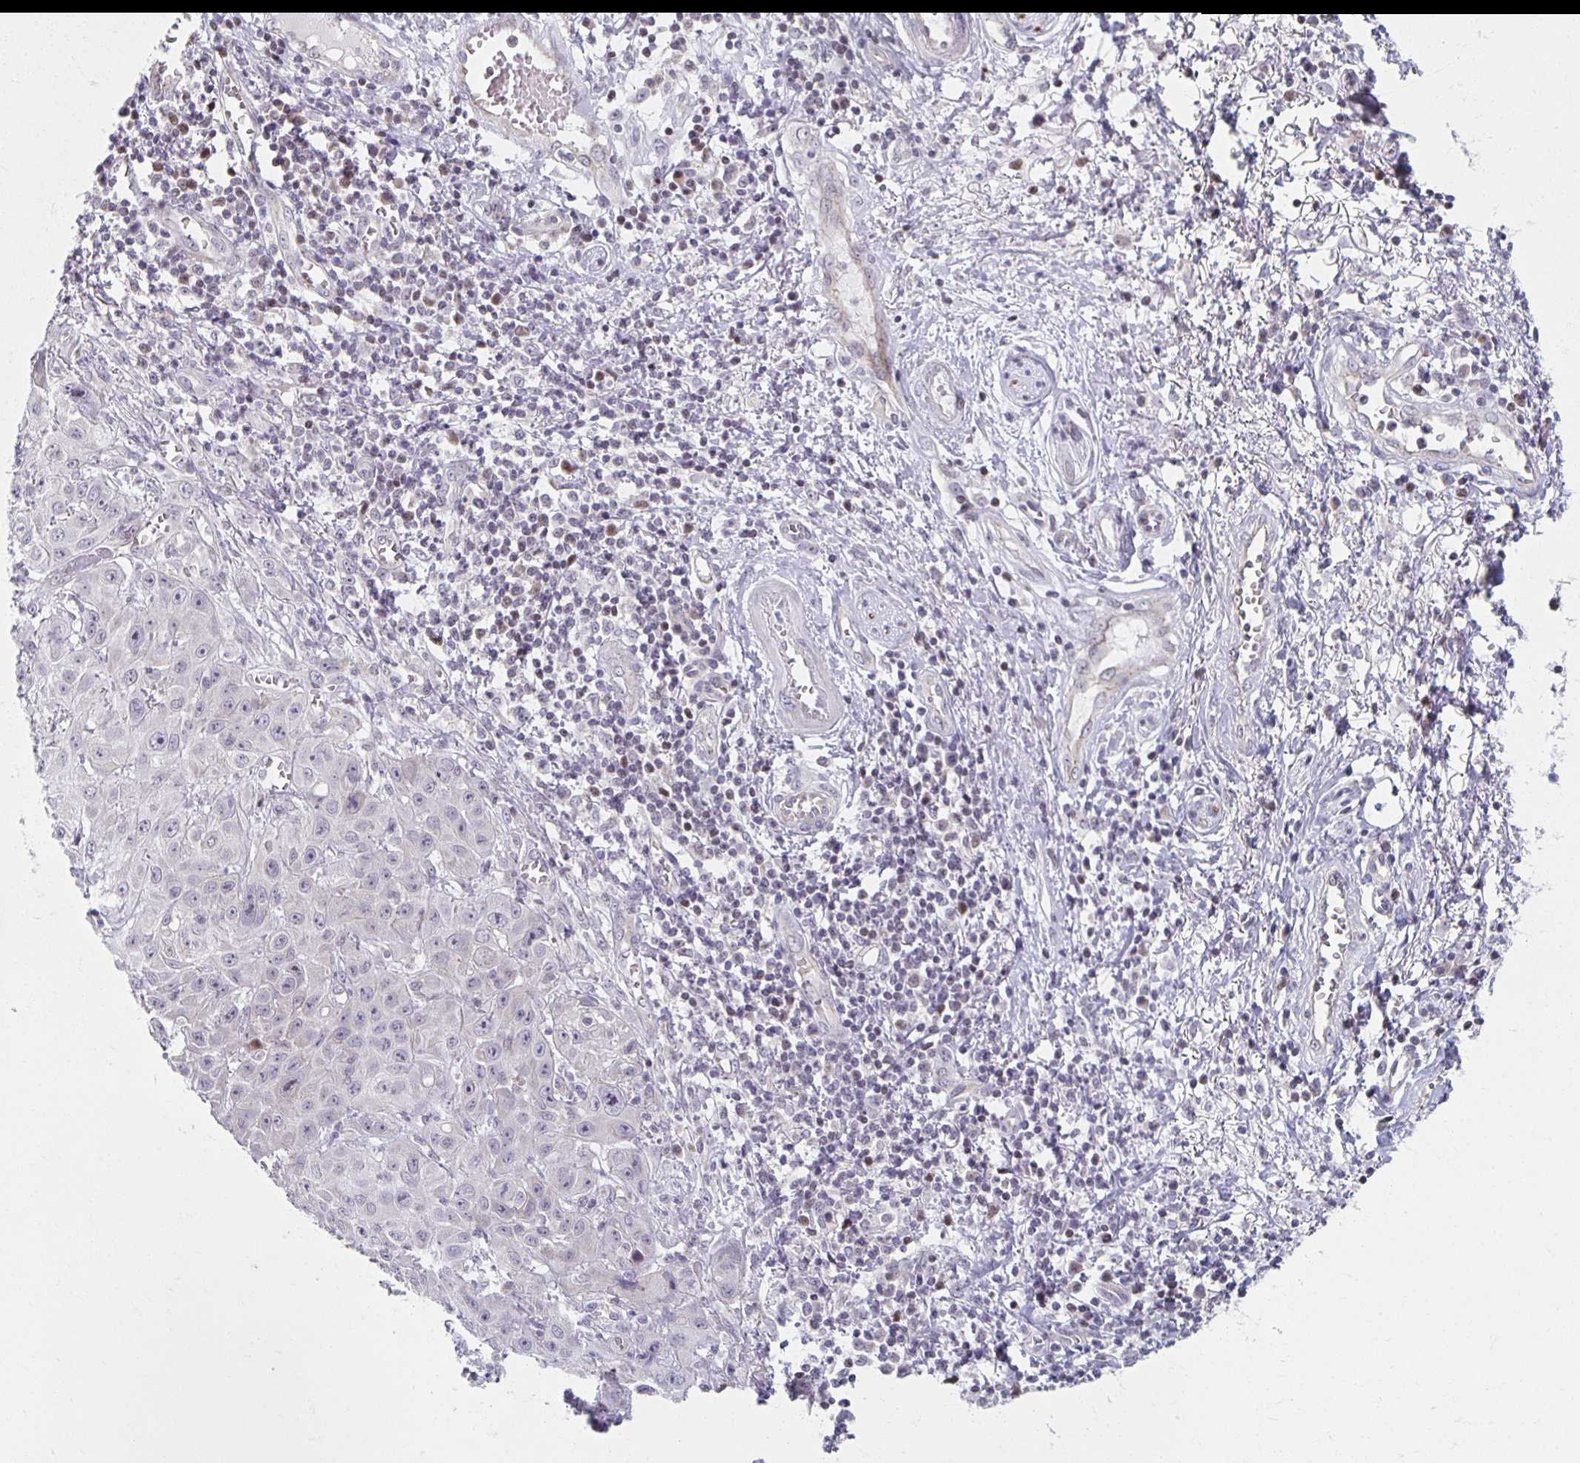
{"staining": {"intensity": "negative", "quantity": "none", "location": "none"}, "tissue": "skin cancer", "cell_type": "Tumor cells", "image_type": "cancer", "snomed": [{"axis": "morphology", "description": "Squamous cell carcinoma, NOS"}, {"axis": "topography", "description": "Skin"}, {"axis": "topography", "description": "Vulva"}], "caption": "This is an immunohistochemistry photomicrograph of human skin squamous cell carcinoma. There is no positivity in tumor cells.", "gene": "HCFC1R1", "patient": {"sex": "female", "age": 71}}